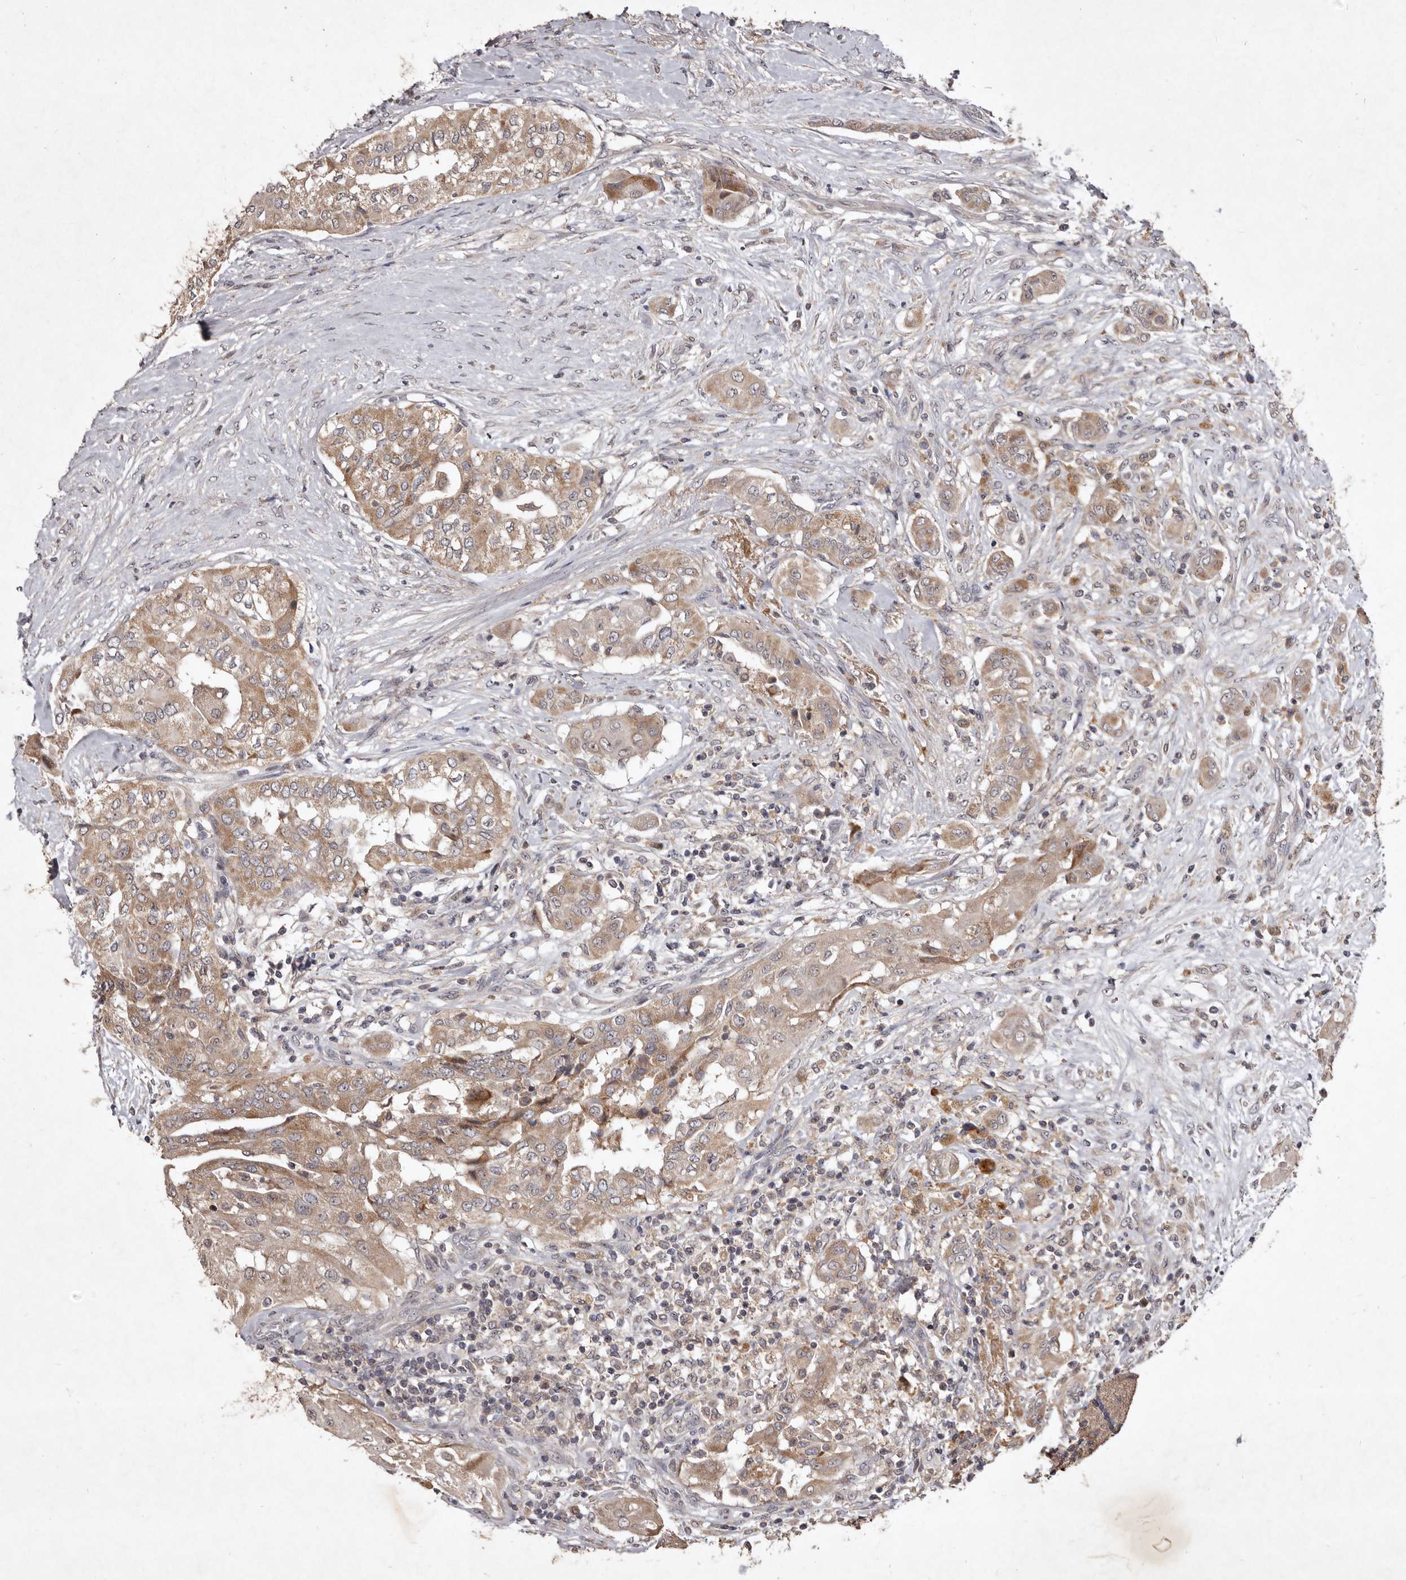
{"staining": {"intensity": "moderate", "quantity": ">75%", "location": "cytoplasmic/membranous"}, "tissue": "thyroid cancer", "cell_type": "Tumor cells", "image_type": "cancer", "snomed": [{"axis": "morphology", "description": "Papillary adenocarcinoma, NOS"}, {"axis": "topography", "description": "Thyroid gland"}], "caption": "There is medium levels of moderate cytoplasmic/membranous expression in tumor cells of thyroid cancer (papillary adenocarcinoma), as demonstrated by immunohistochemical staining (brown color).", "gene": "FLAD1", "patient": {"sex": "female", "age": 59}}